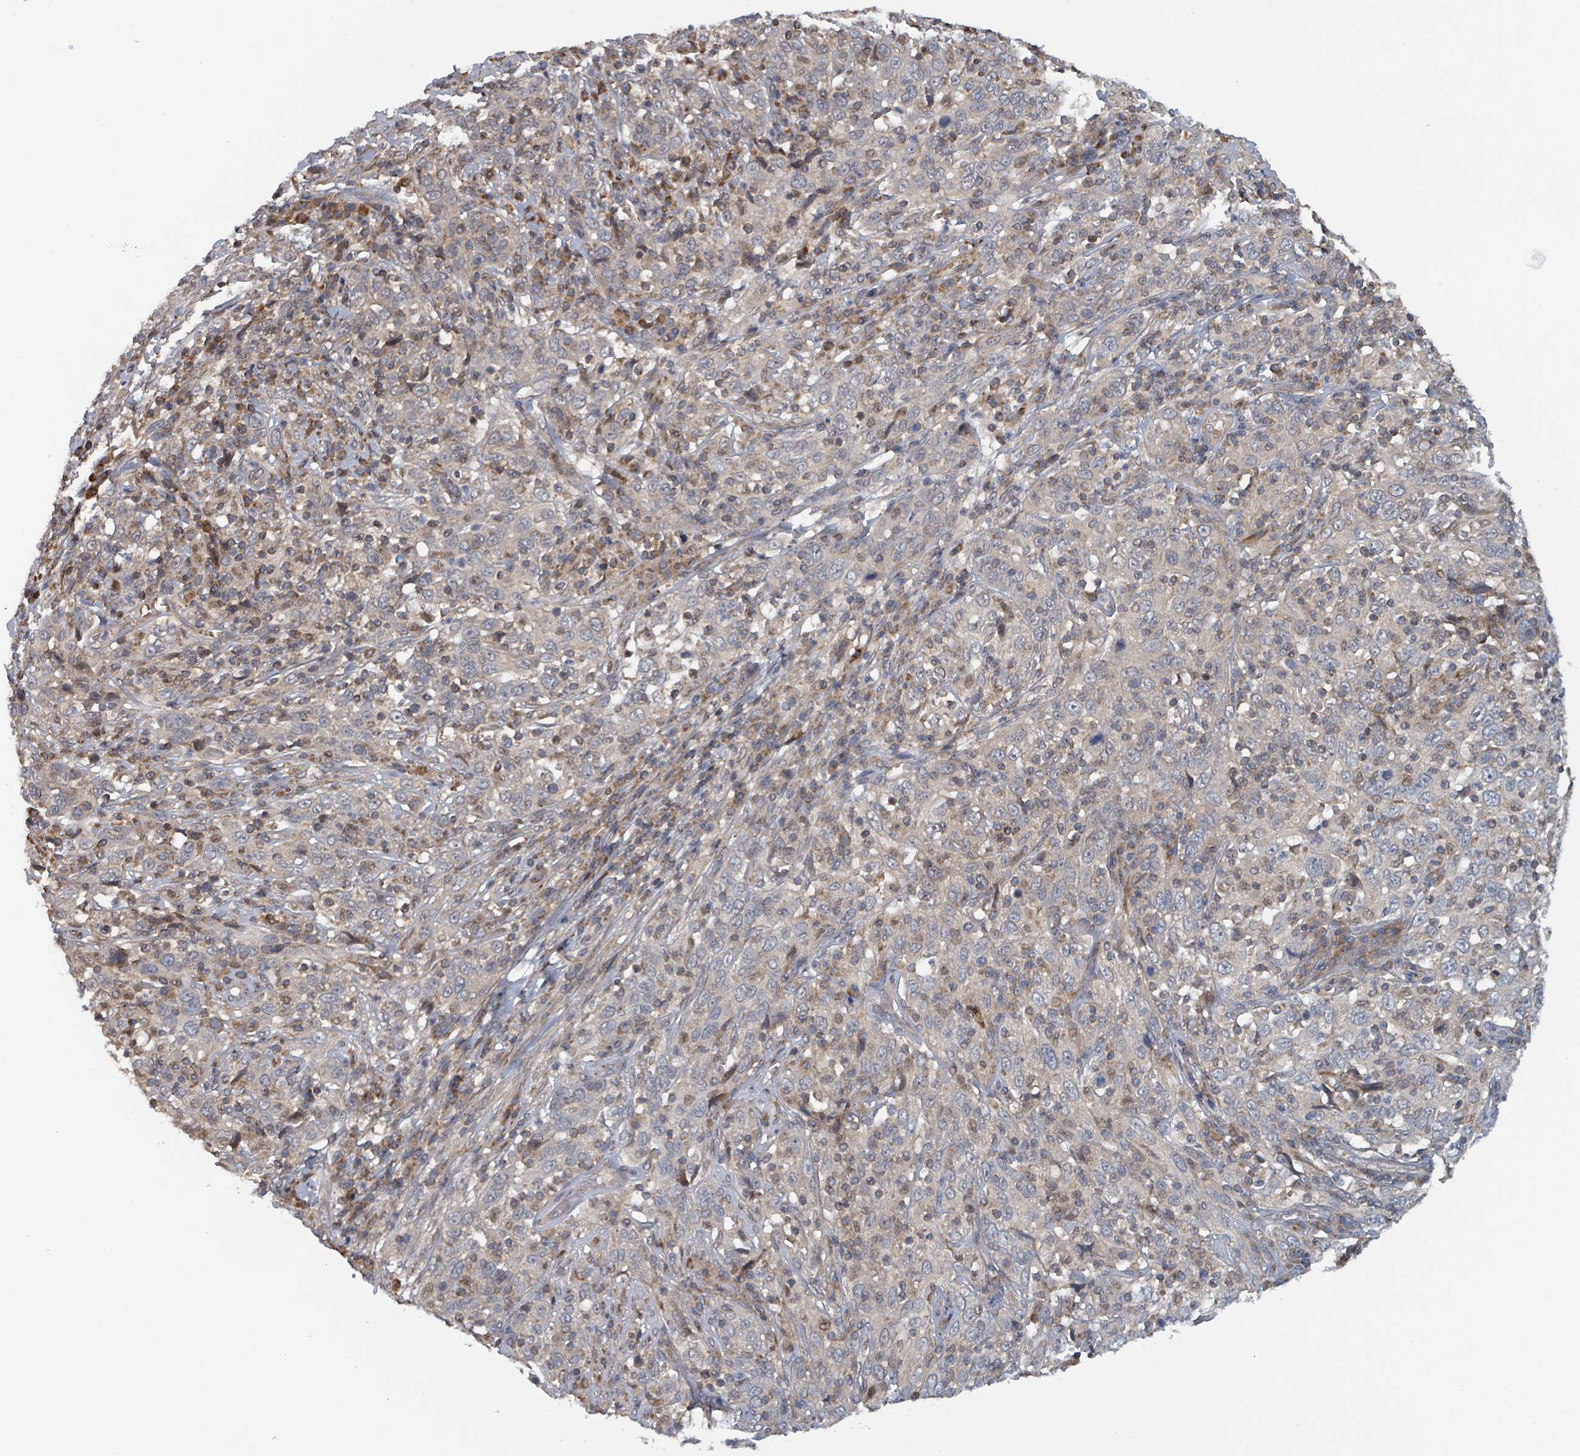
{"staining": {"intensity": "negative", "quantity": "none", "location": "none"}, "tissue": "cervical cancer", "cell_type": "Tumor cells", "image_type": "cancer", "snomed": [{"axis": "morphology", "description": "Squamous cell carcinoma, NOS"}, {"axis": "topography", "description": "Cervix"}], "caption": "This is an immunohistochemistry histopathology image of human squamous cell carcinoma (cervical). There is no staining in tumor cells.", "gene": "HIVEP1", "patient": {"sex": "female", "age": 46}}